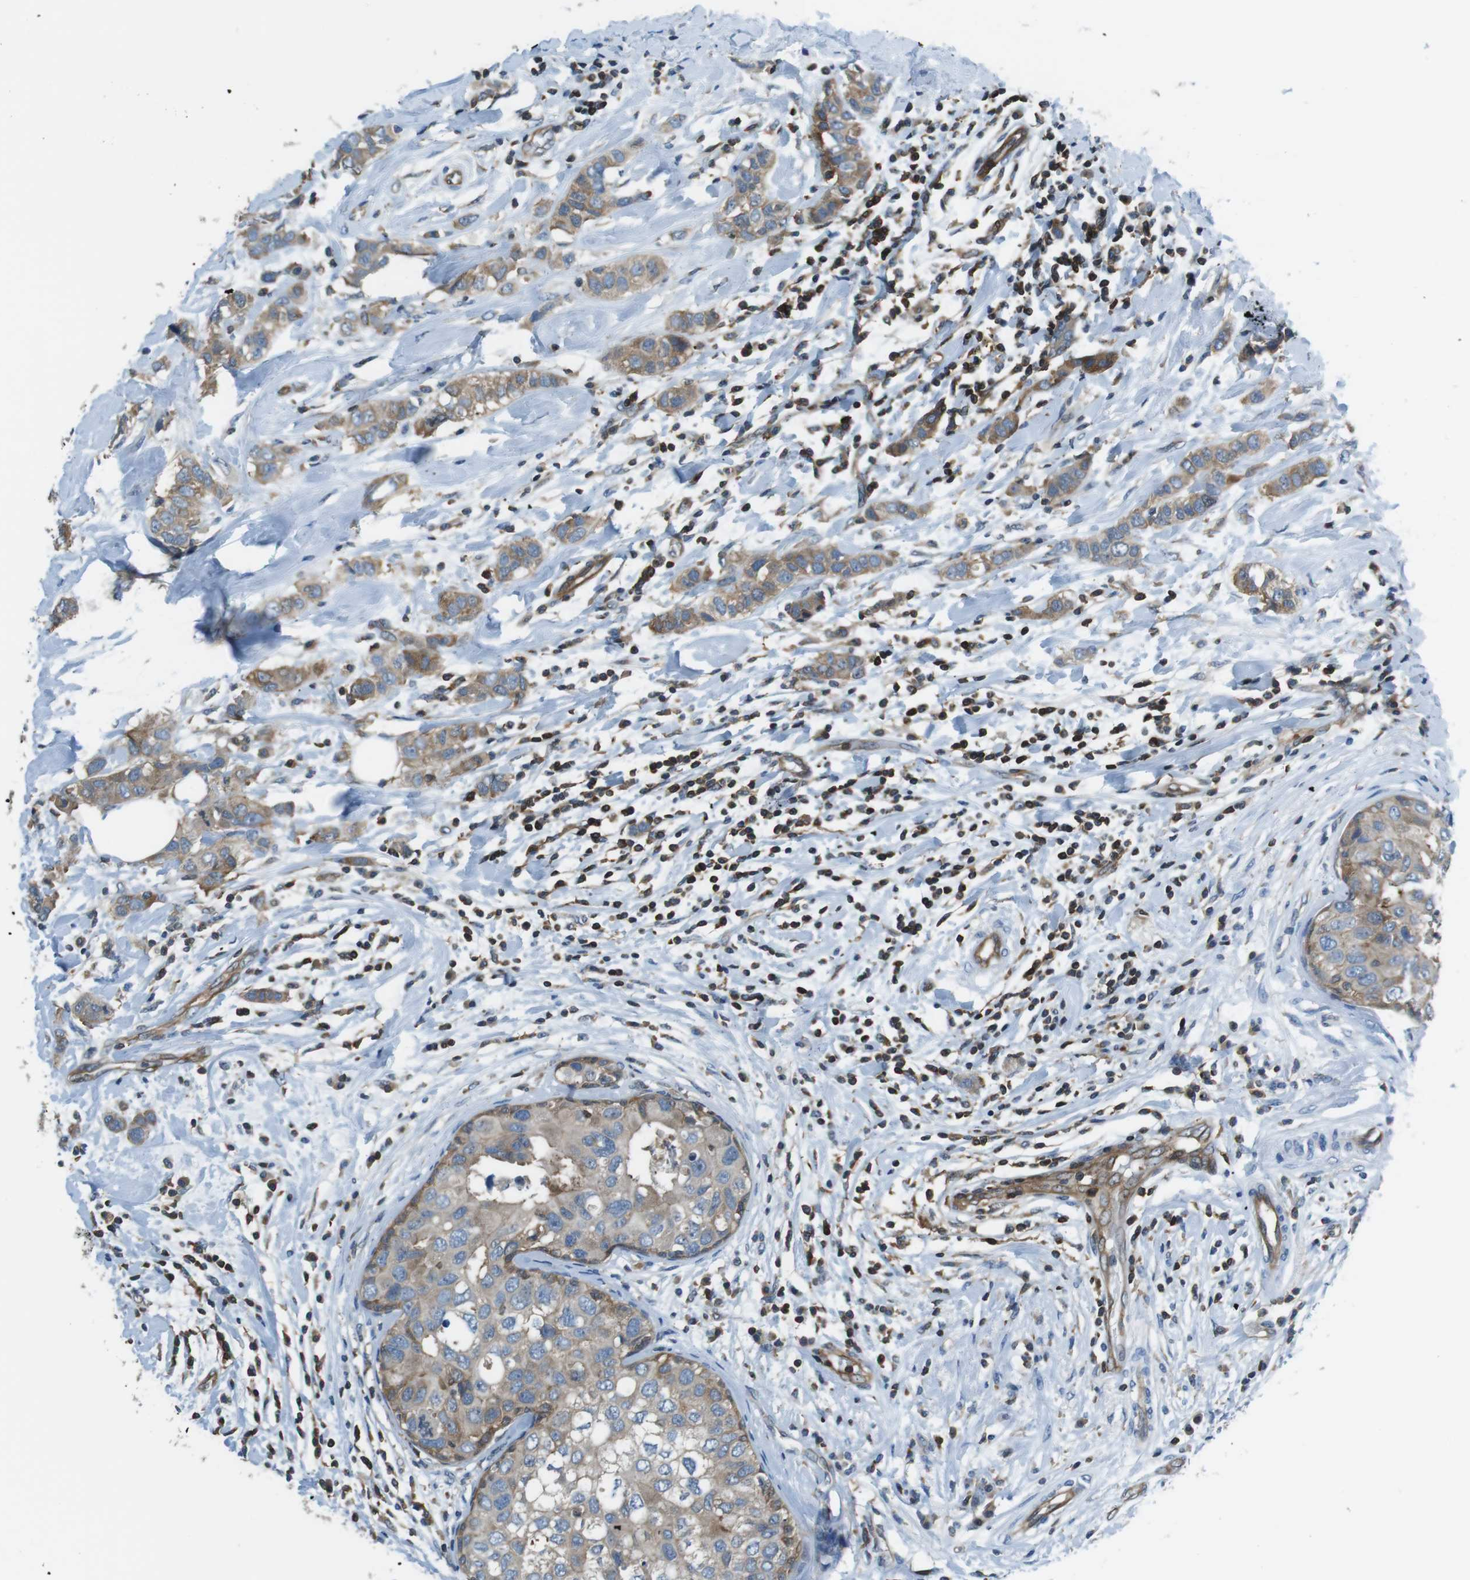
{"staining": {"intensity": "moderate", "quantity": ">75%", "location": "cytoplasmic/membranous"}, "tissue": "breast cancer", "cell_type": "Tumor cells", "image_type": "cancer", "snomed": [{"axis": "morphology", "description": "Duct carcinoma"}, {"axis": "topography", "description": "Breast"}], "caption": "Breast infiltrating ductal carcinoma stained with IHC displays moderate cytoplasmic/membranous positivity in approximately >75% of tumor cells.", "gene": "TES", "patient": {"sex": "female", "age": 50}}